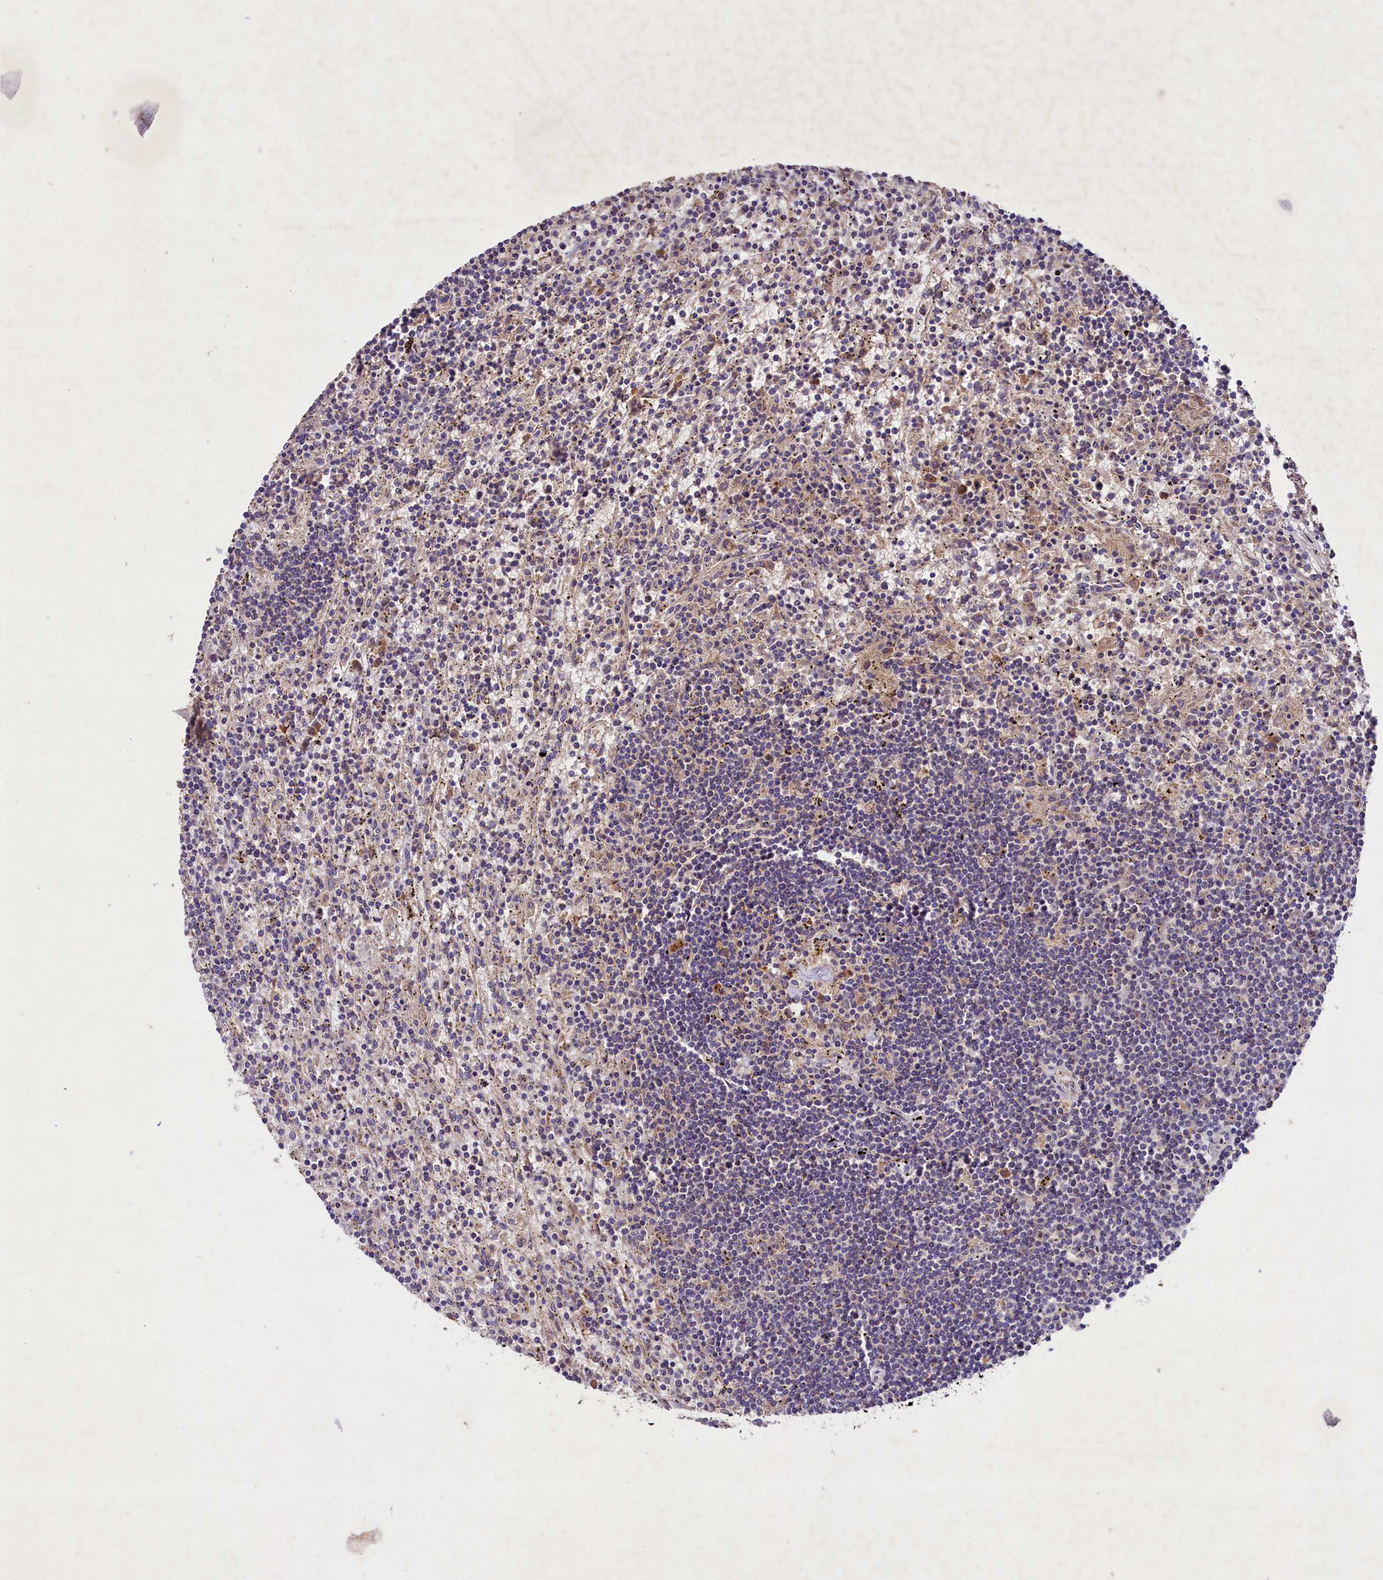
{"staining": {"intensity": "weak", "quantity": "<25%", "location": "cytoplasmic/membranous"}, "tissue": "lymphoma", "cell_type": "Tumor cells", "image_type": "cancer", "snomed": [{"axis": "morphology", "description": "Malignant lymphoma, non-Hodgkin's type, Low grade"}, {"axis": "topography", "description": "Spleen"}], "caption": "Immunohistochemical staining of human low-grade malignant lymphoma, non-Hodgkin's type reveals no significant staining in tumor cells. (DAB immunohistochemistry (IHC), high magnification).", "gene": "PMPCB", "patient": {"sex": "male", "age": 76}}